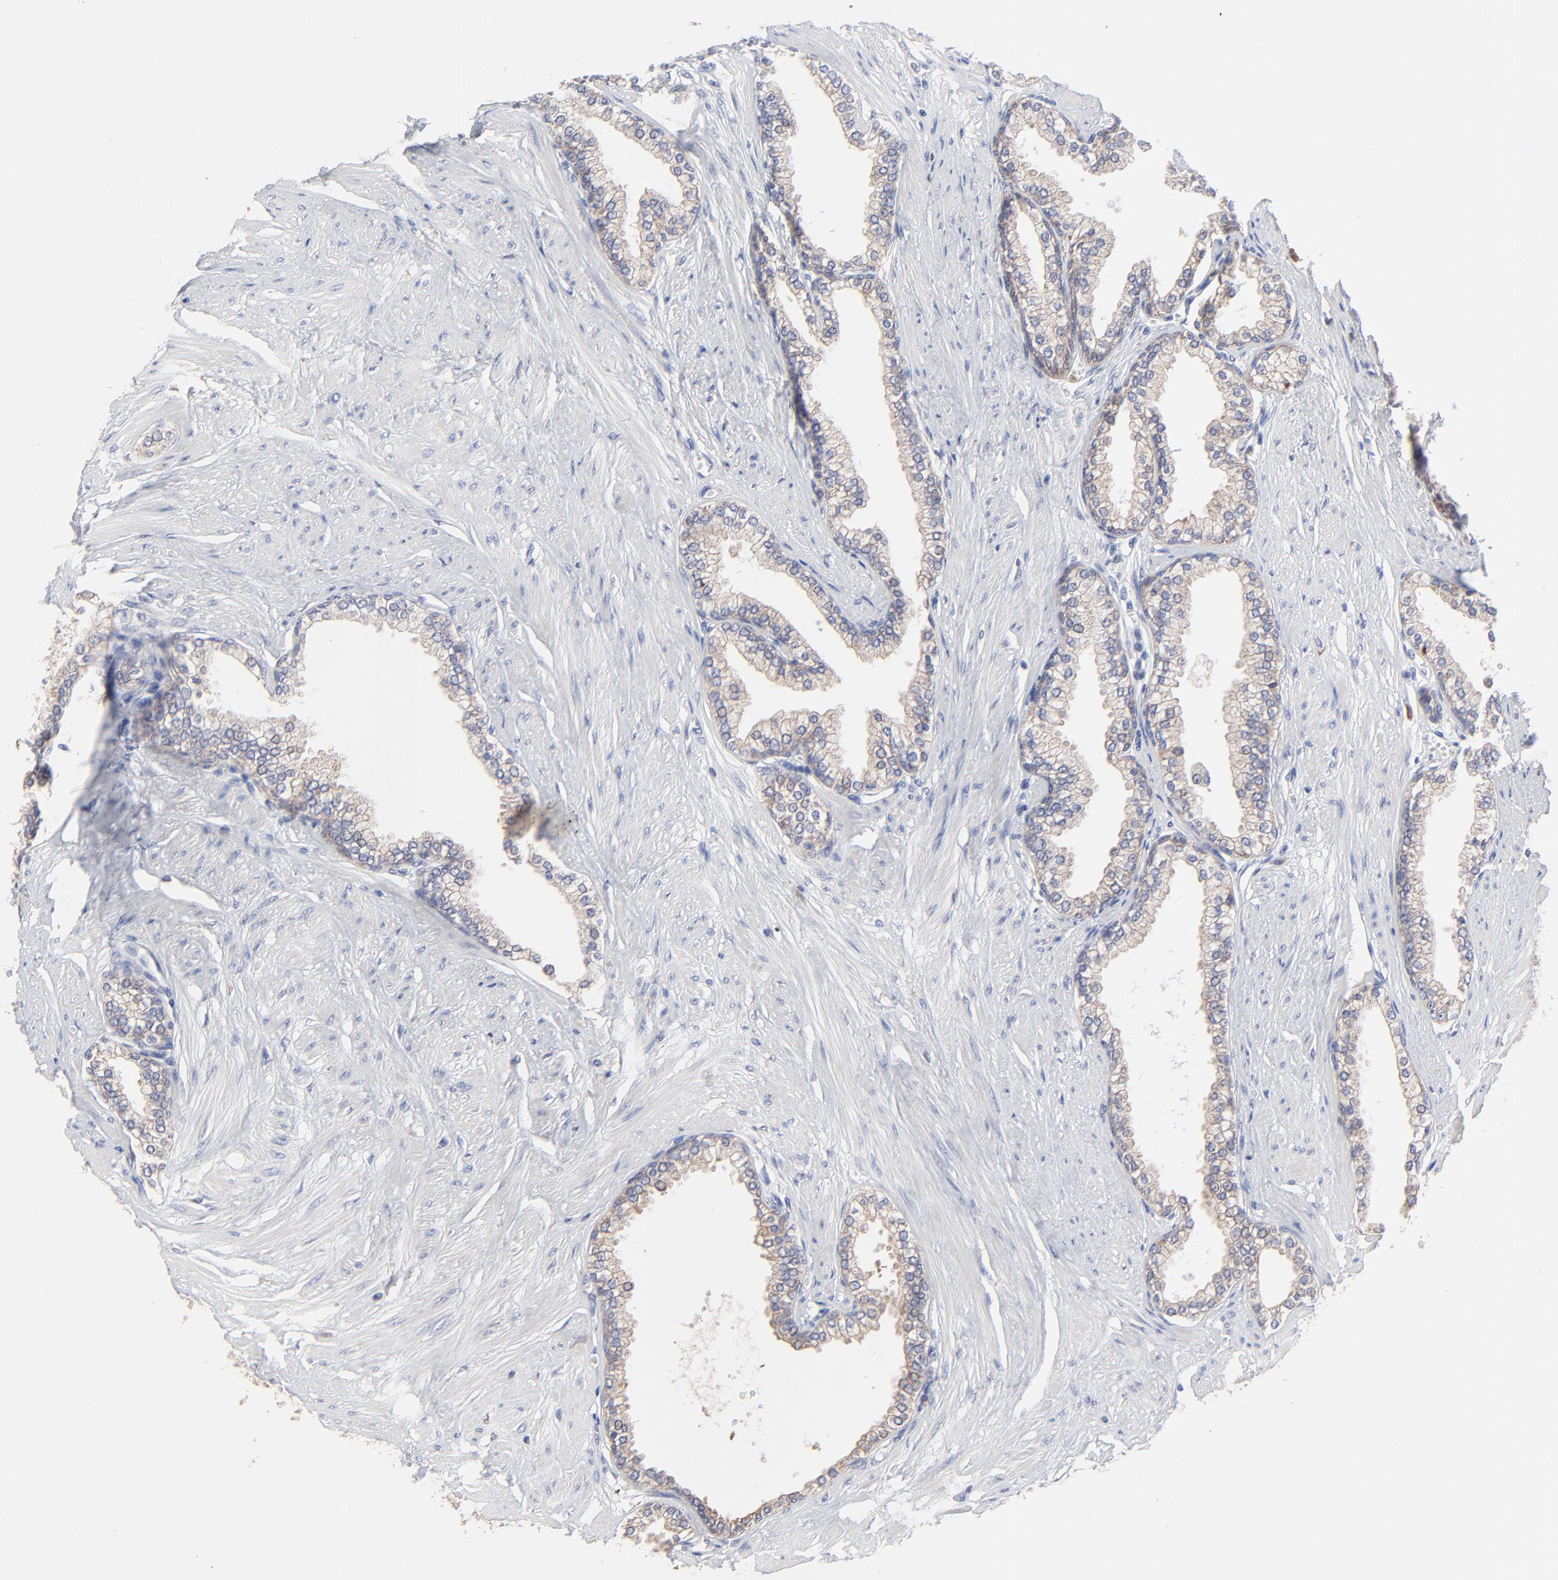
{"staining": {"intensity": "moderate", "quantity": ">75%", "location": "cytoplasmic/membranous"}, "tissue": "prostate", "cell_type": "Glandular cells", "image_type": "normal", "snomed": [{"axis": "morphology", "description": "Normal tissue, NOS"}, {"axis": "topography", "description": "Prostate"}], "caption": "Immunohistochemistry of unremarkable human prostate exhibits medium levels of moderate cytoplasmic/membranous positivity in about >75% of glandular cells. The staining was performed using DAB to visualize the protein expression in brown, while the nuclei were stained in blue with hematoxylin (Magnification: 20x).", "gene": "PPFIBP2", "patient": {"sex": "male", "age": 64}}